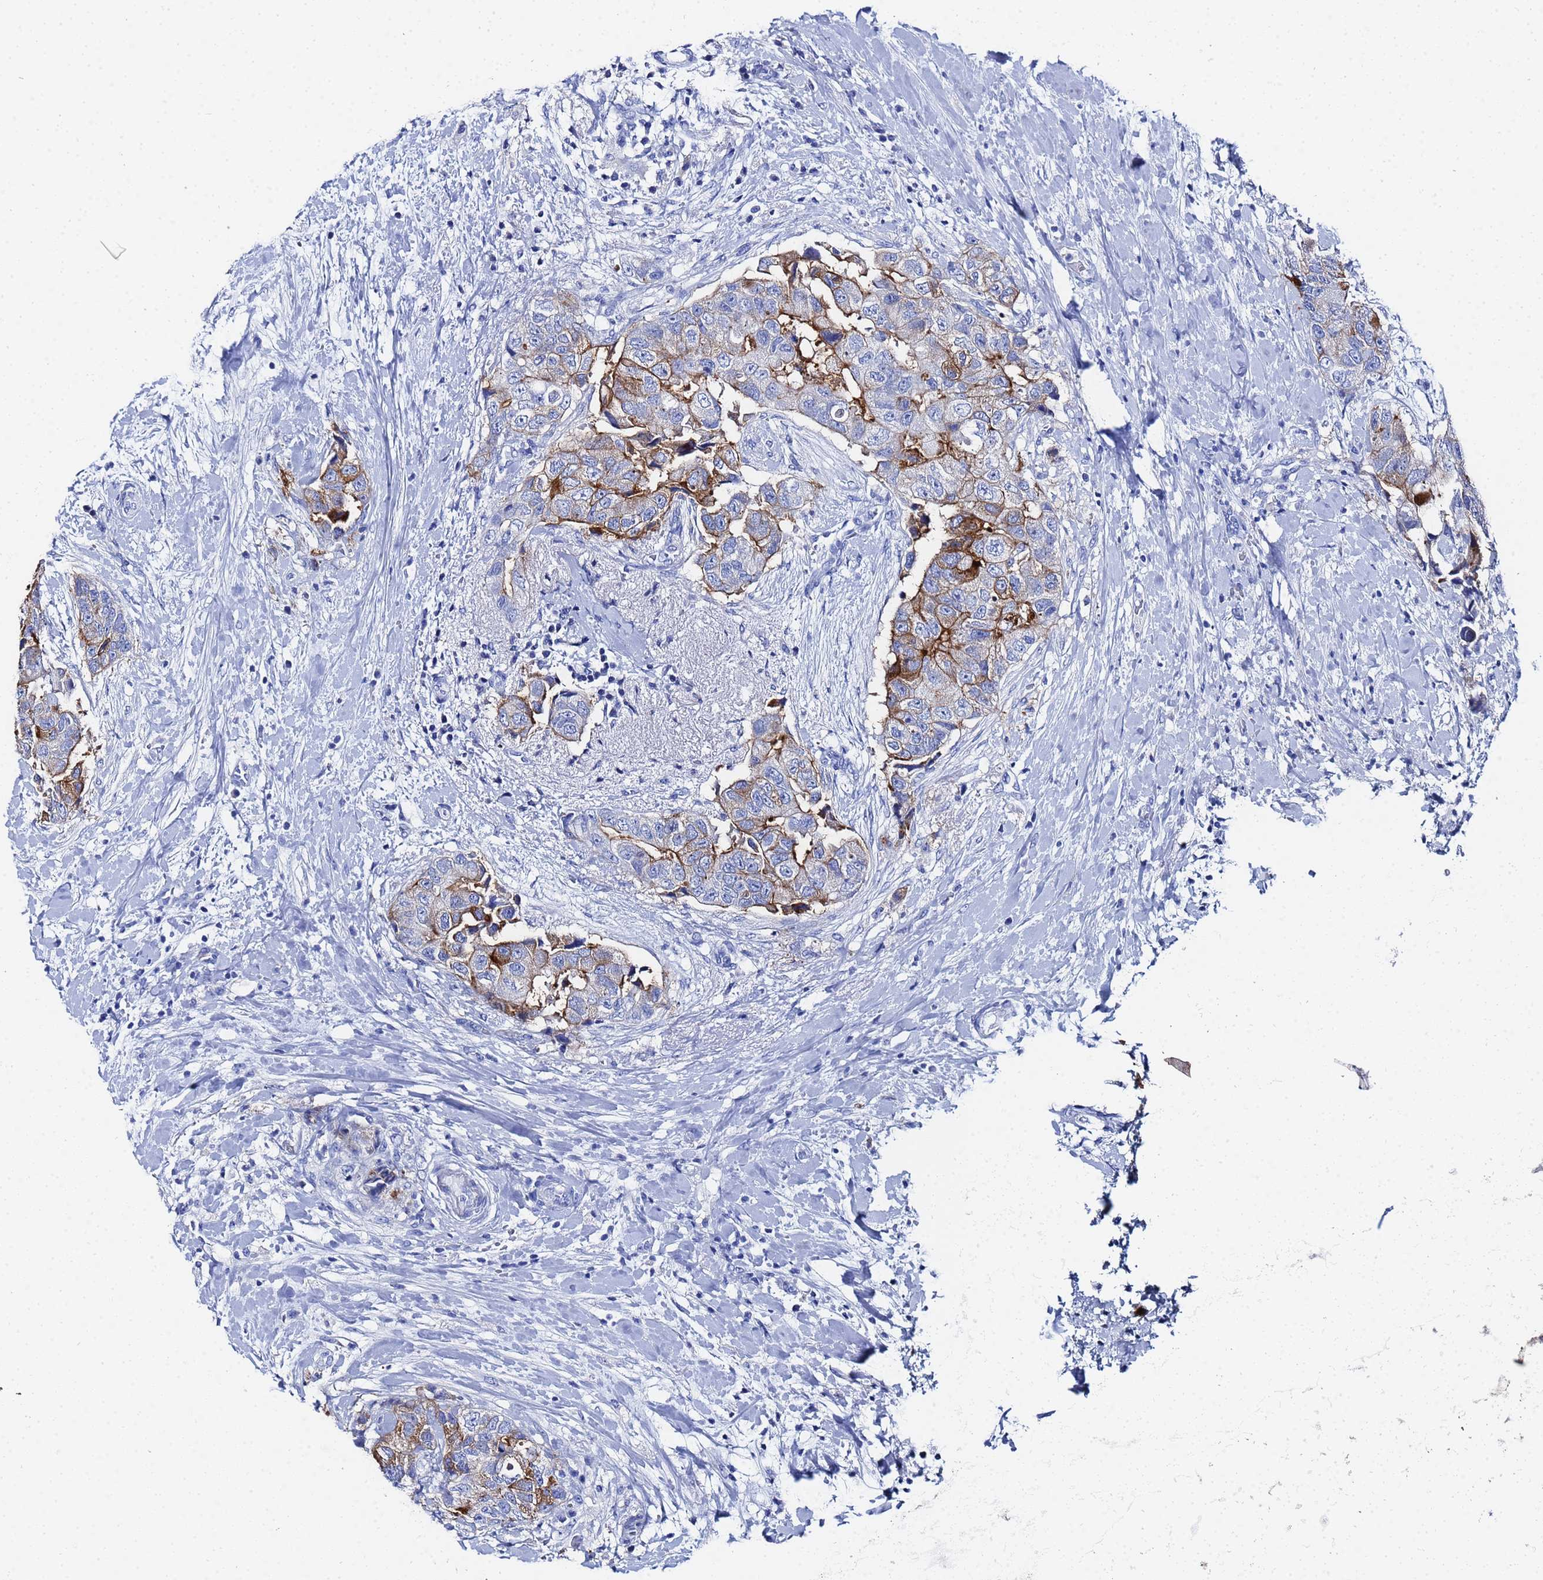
{"staining": {"intensity": "moderate", "quantity": "<25%", "location": "cytoplasmic/membranous"}, "tissue": "breast cancer", "cell_type": "Tumor cells", "image_type": "cancer", "snomed": [{"axis": "morphology", "description": "Normal tissue, NOS"}, {"axis": "morphology", "description": "Duct carcinoma"}, {"axis": "topography", "description": "Breast"}], "caption": "Brown immunohistochemical staining in human intraductal carcinoma (breast) reveals moderate cytoplasmic/membranous staining in approximately <25% of tumor cells.", "gene": "GGT1", "patient": {"sex": "female", "age": 62}}